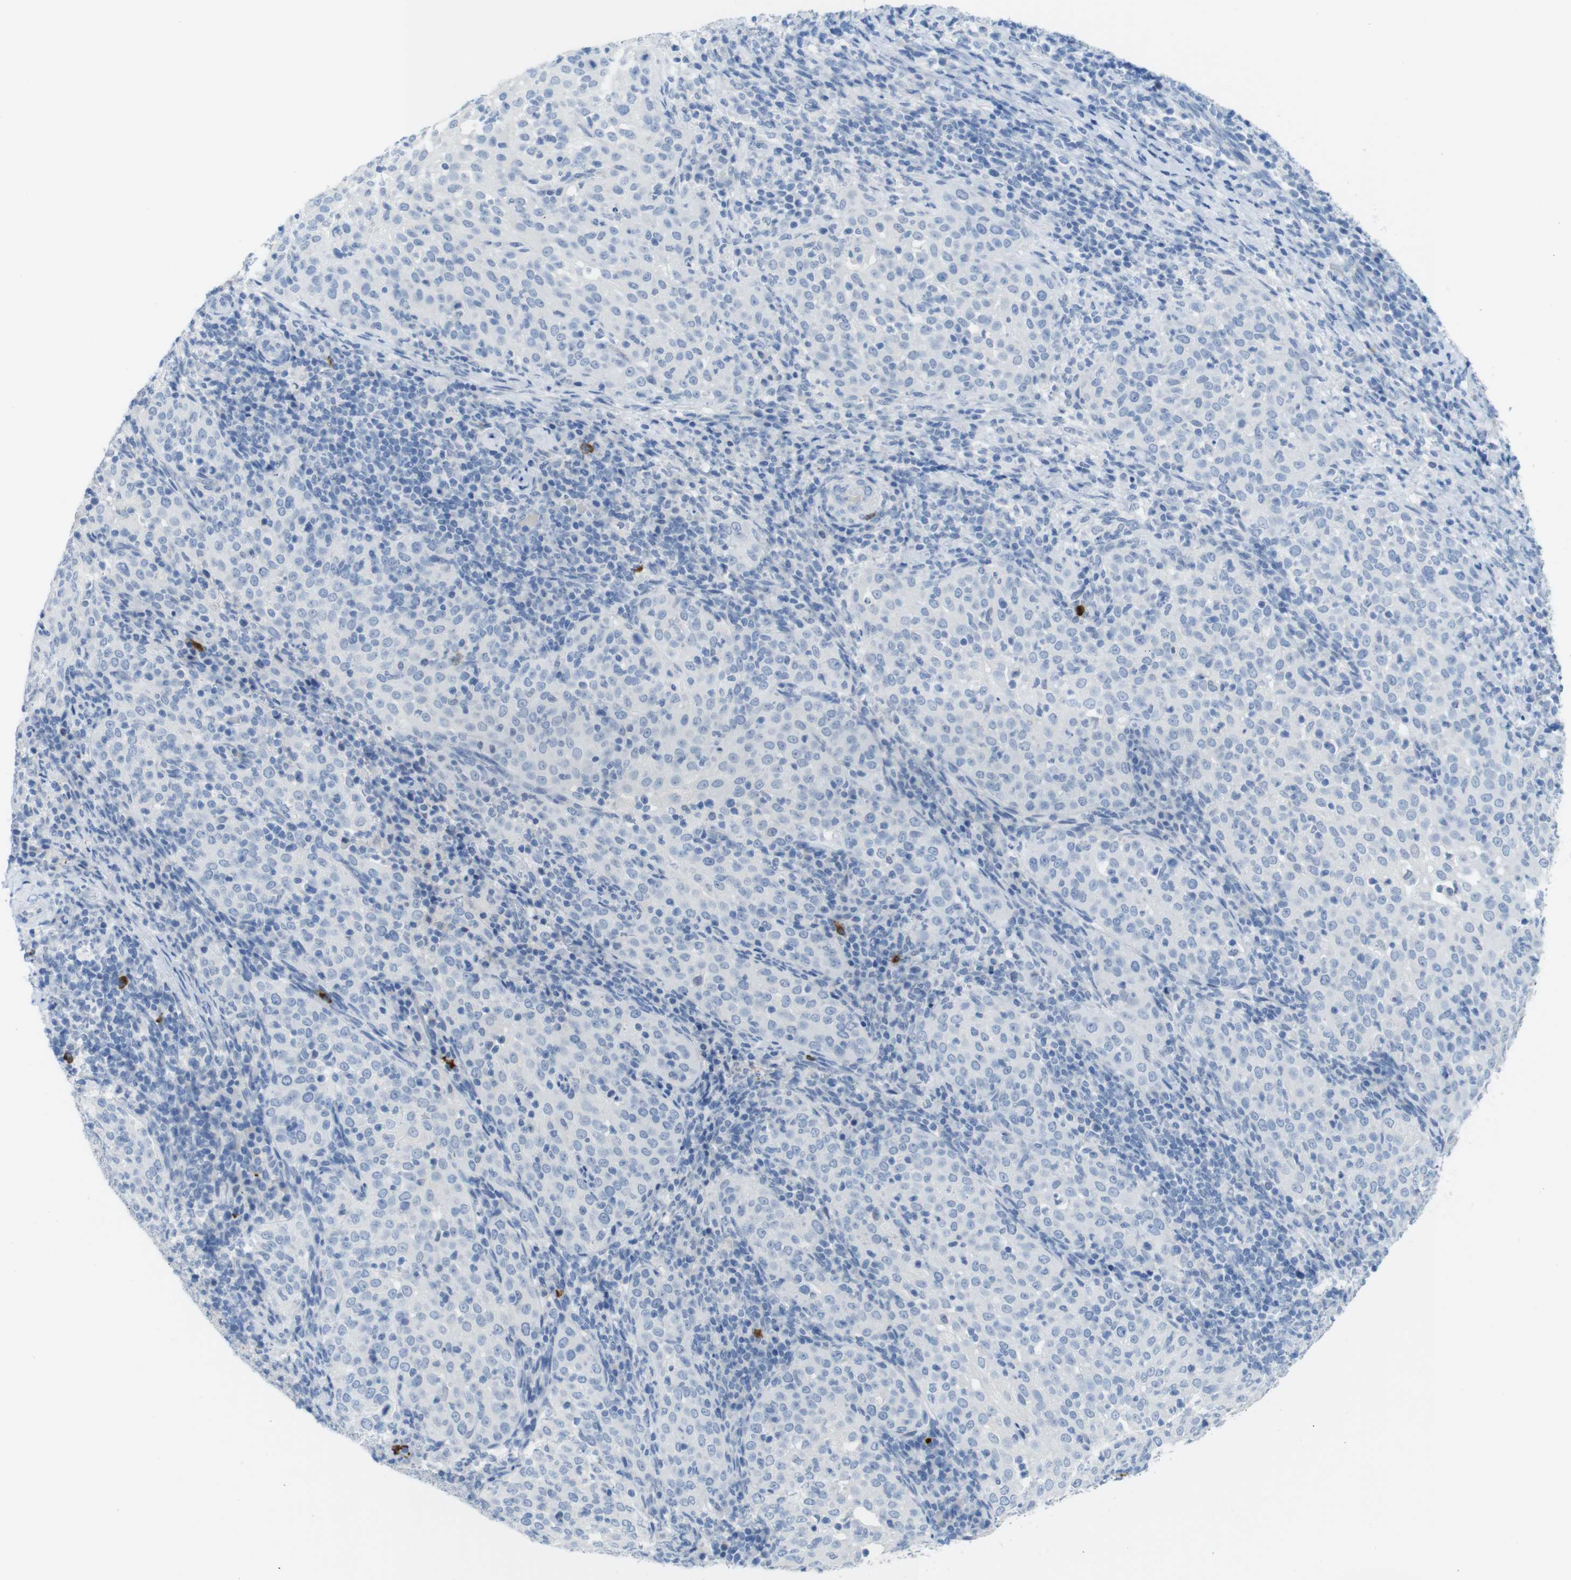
{"staining": {"intensity": "negative", "quantity": "none", "location": "none"}, "tissue": "cervical cancer", "cell_type": "Tumor cells", "image_type": "cancer", "snomed": [{"axis": "morphology", "description": "Squamous cell carcinoma, NOS"}, {"axis": "topography", "description": "Cervix"}], "caption": "Immunohistochemistry (IHC) of cervical cancer displays no expression in tumor cells. (Immunohistochemistry, brightfield microscopy, high magnification).", "gene": "OPN1SW", "patient": {"sex": "female", "age": 51}}